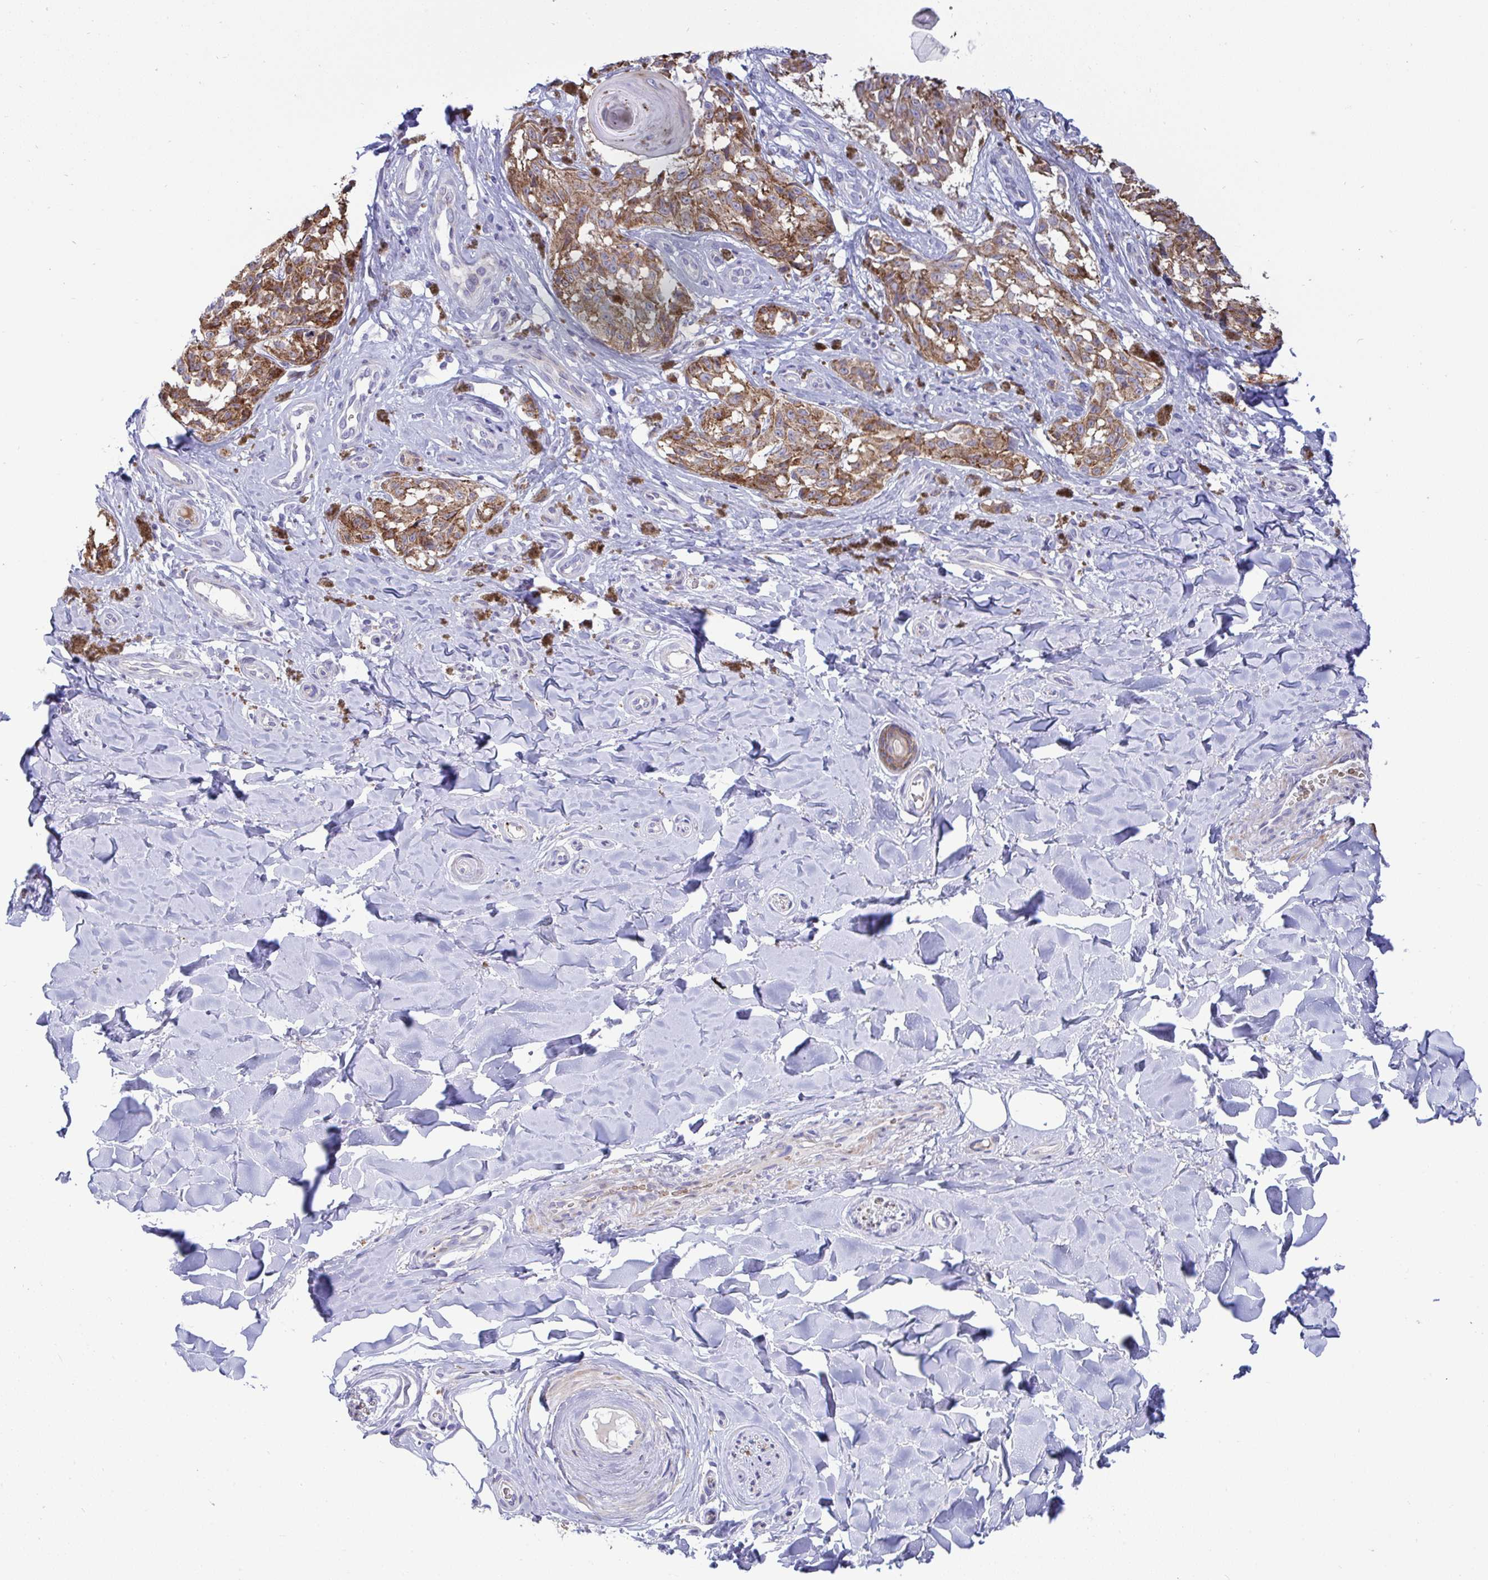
{"staining": {"intensity": "moderate", "quantity": ">75%", "location": "cytoplasmic/membranous"}, "tissue": "melanoma", "cell_type": "Tumor cells", "image_type": "cancer", "snomed": [{"axis": "morphology", "description": "Malignant melanoma, NOS"}, {"axis": "topography", "description": "Skin"}], "caption": "The micrograph reveals immunohistochemical staining of malignant melanoma. There is moderate cytoplasmic/membranous positivity is seen in about >75% of tumor cells.", "gene": "NTN1", "patient": {"sex": "female", "age": 65}}